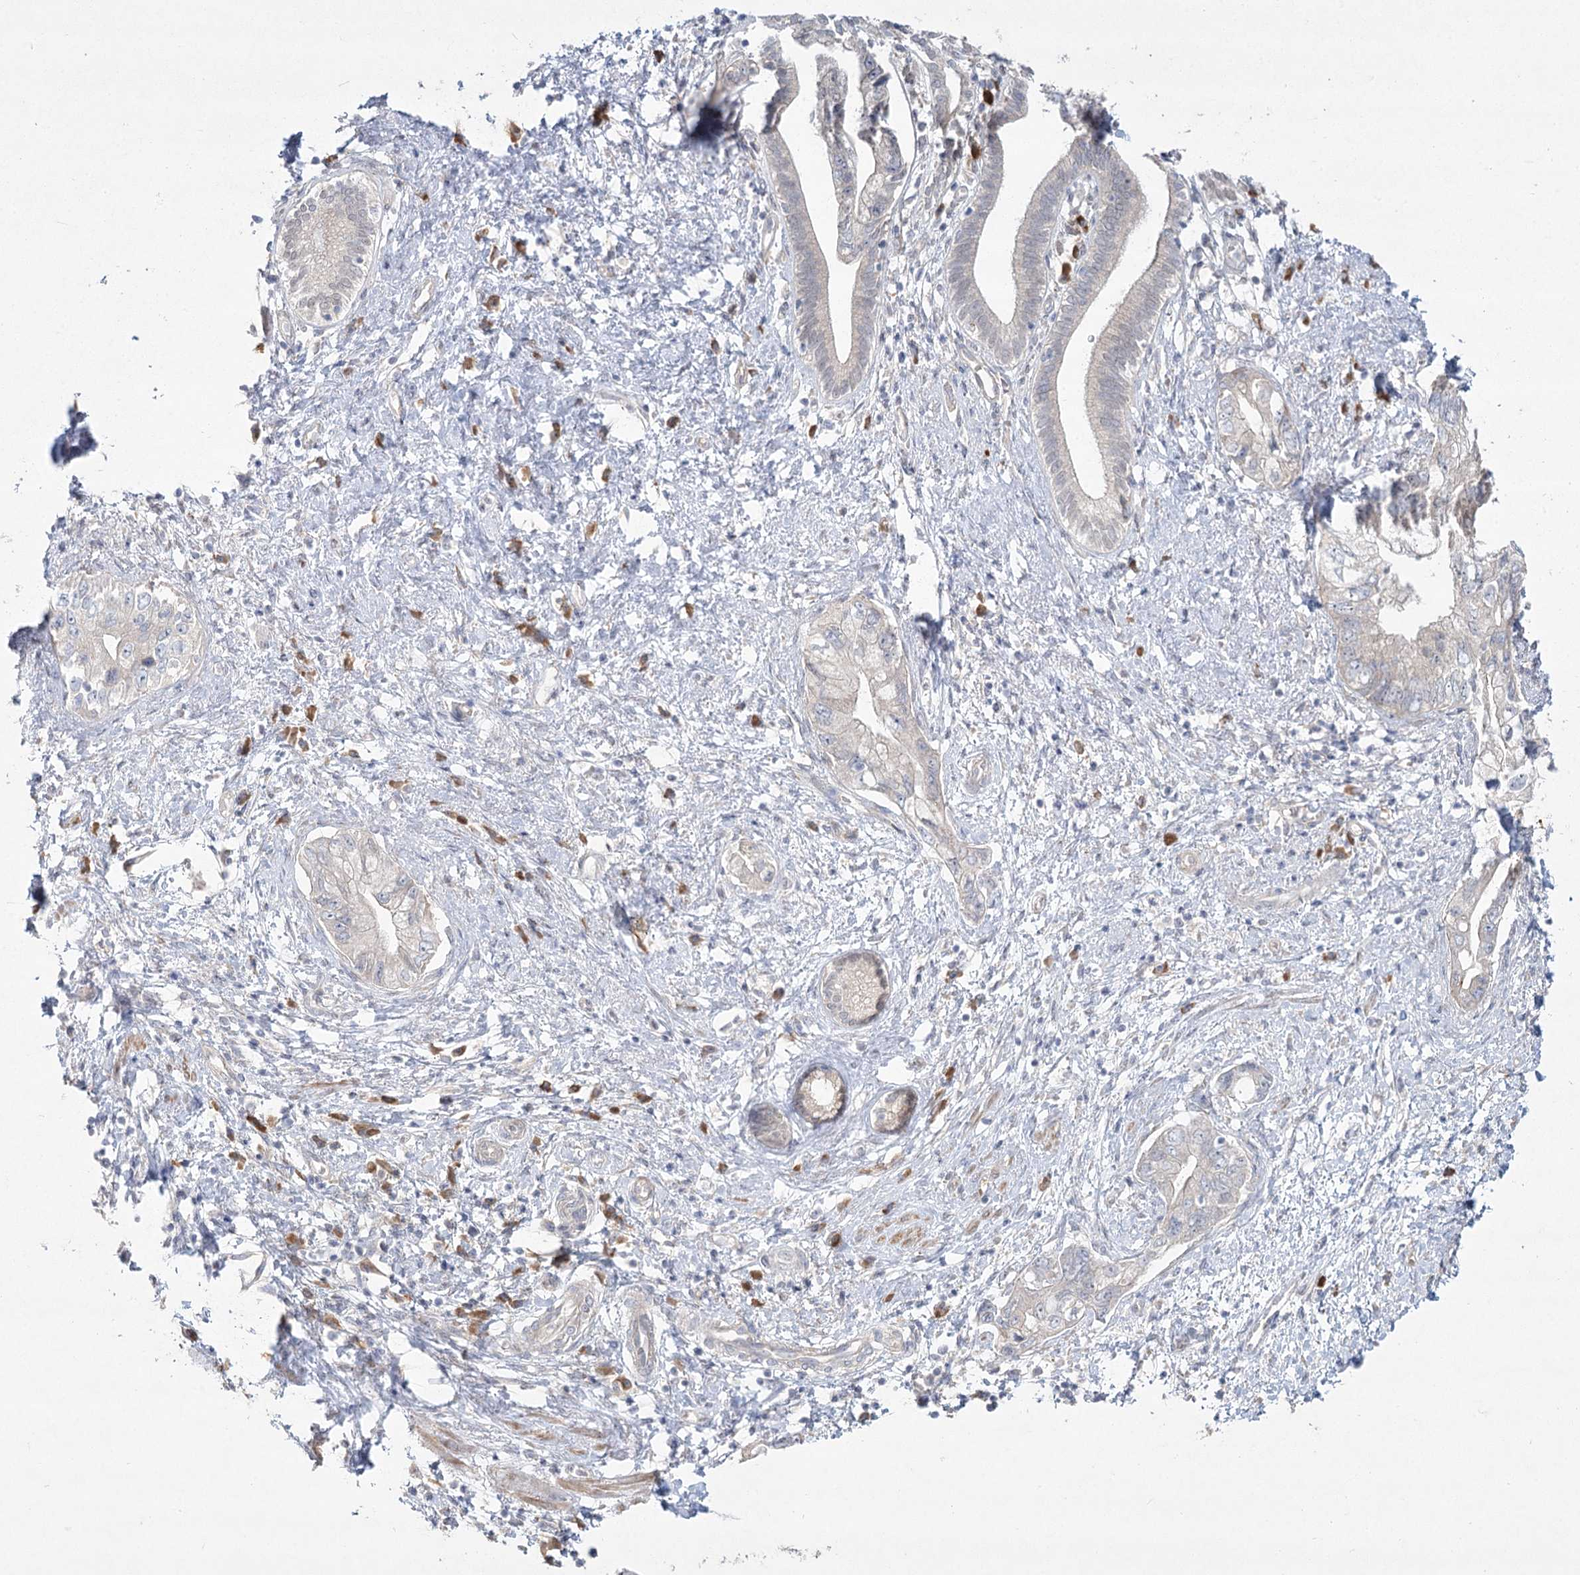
{"staining": {"intensity": "negative", "quantity": "none", "location": "none"}, "tissue": "pancreatic cancer", "cell_type": "Tumor cells", "image_type": "cancer", "snomed": [{"axis": "morphology", "description": "Adenocarcinoma, NOS"}, {"axis": "topography", "description": "Pancreas"}], "caption": "Tumor cells are negative for brown protein staining in adenocarcinoma (pancreatic).", "gene": "CAMTA1", "patient": {"sex": "female", "age": 73}}